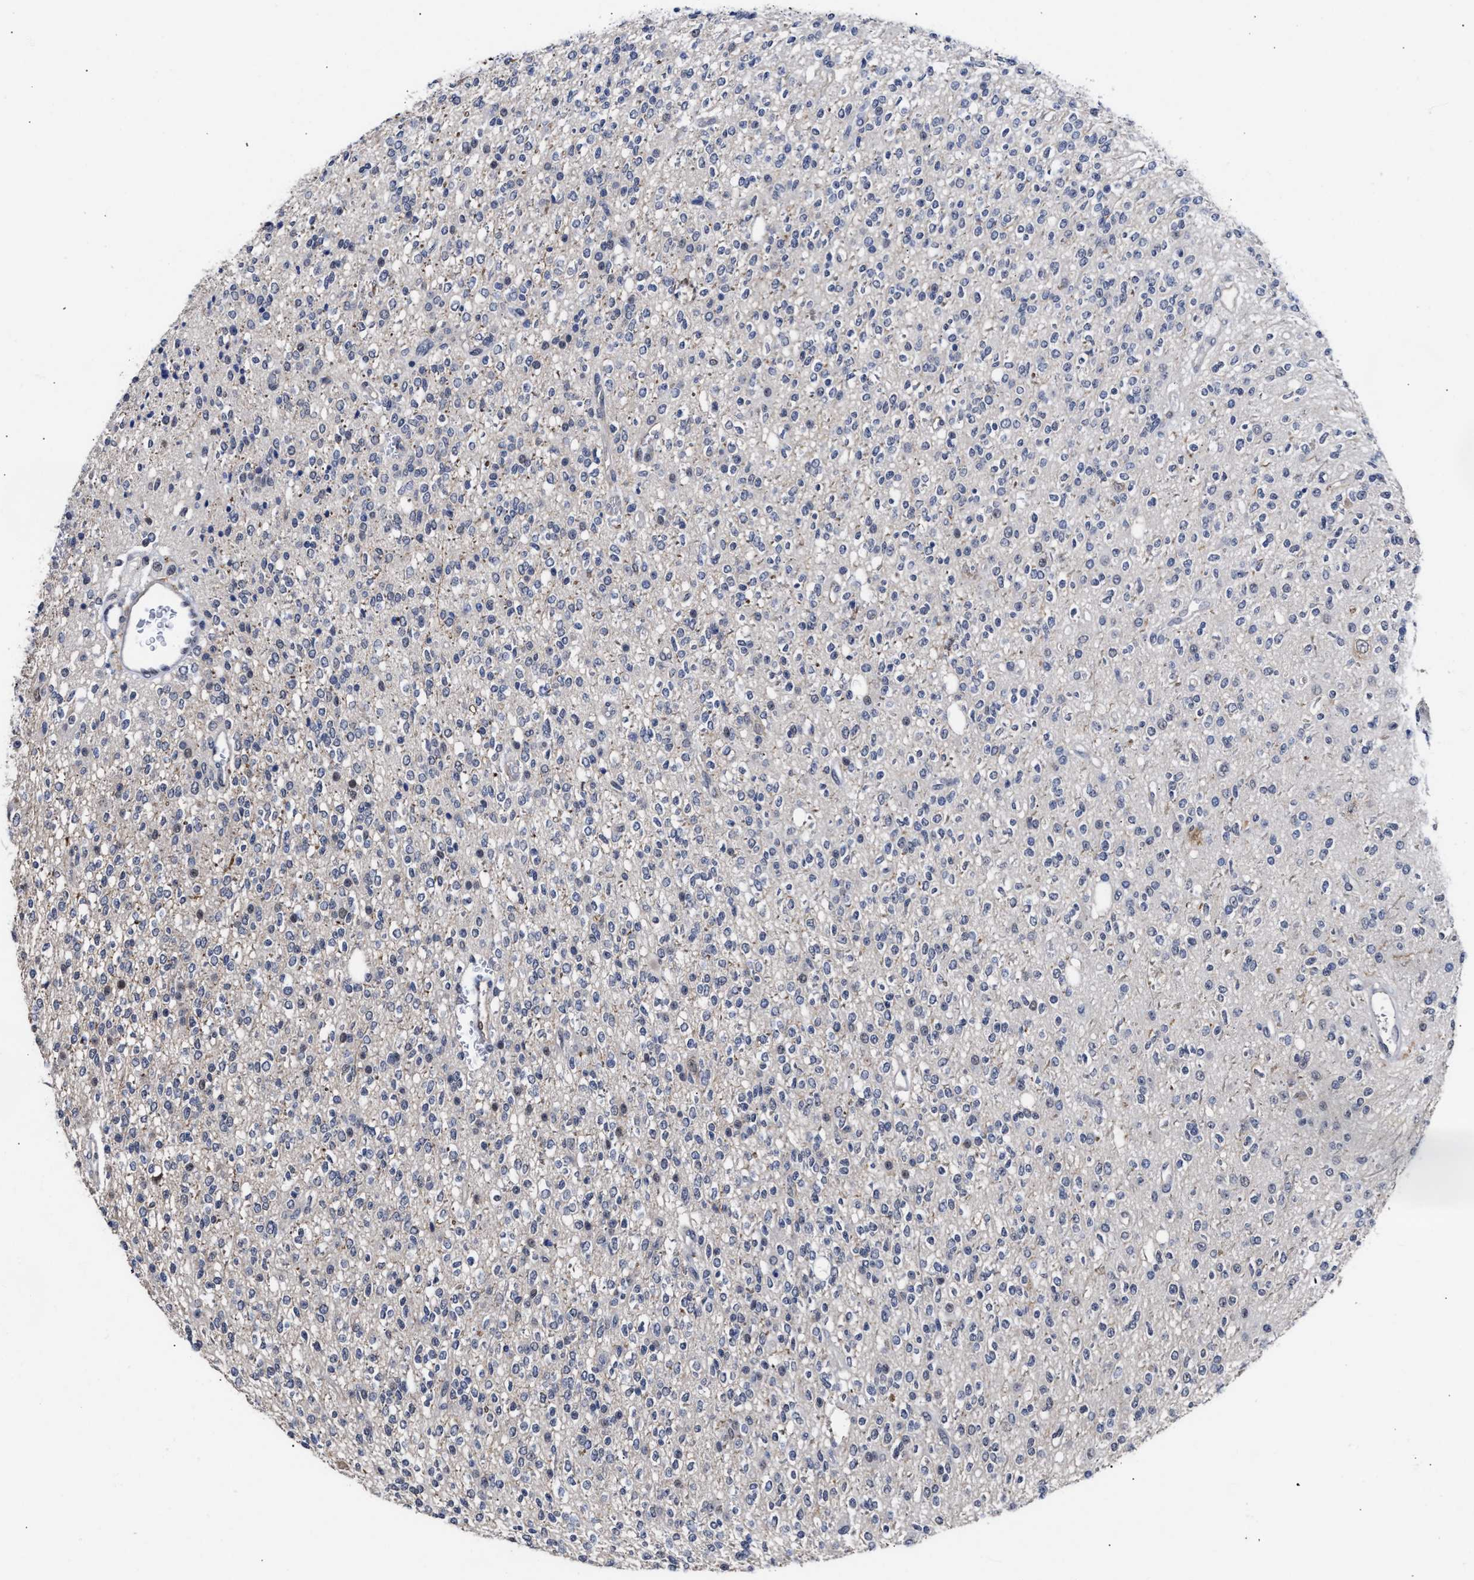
{"staining": {"intensity": "negative", "quantity": "none", "location": "none"}, "tissue": "glioma", "cell_type": "Tumor cells", "image_type": "cancer", "snomed": [{"axis": "morphology", "description": "Glioma, malignant, High grade"}, {"axis": "topography", "description": "Brain"}], "caption": "IHC of human malignant high-grade glioma reveals no staining in tumor cells.", "gene": "AHNAK2", "patient": {"sex": "male", "age": 34}}